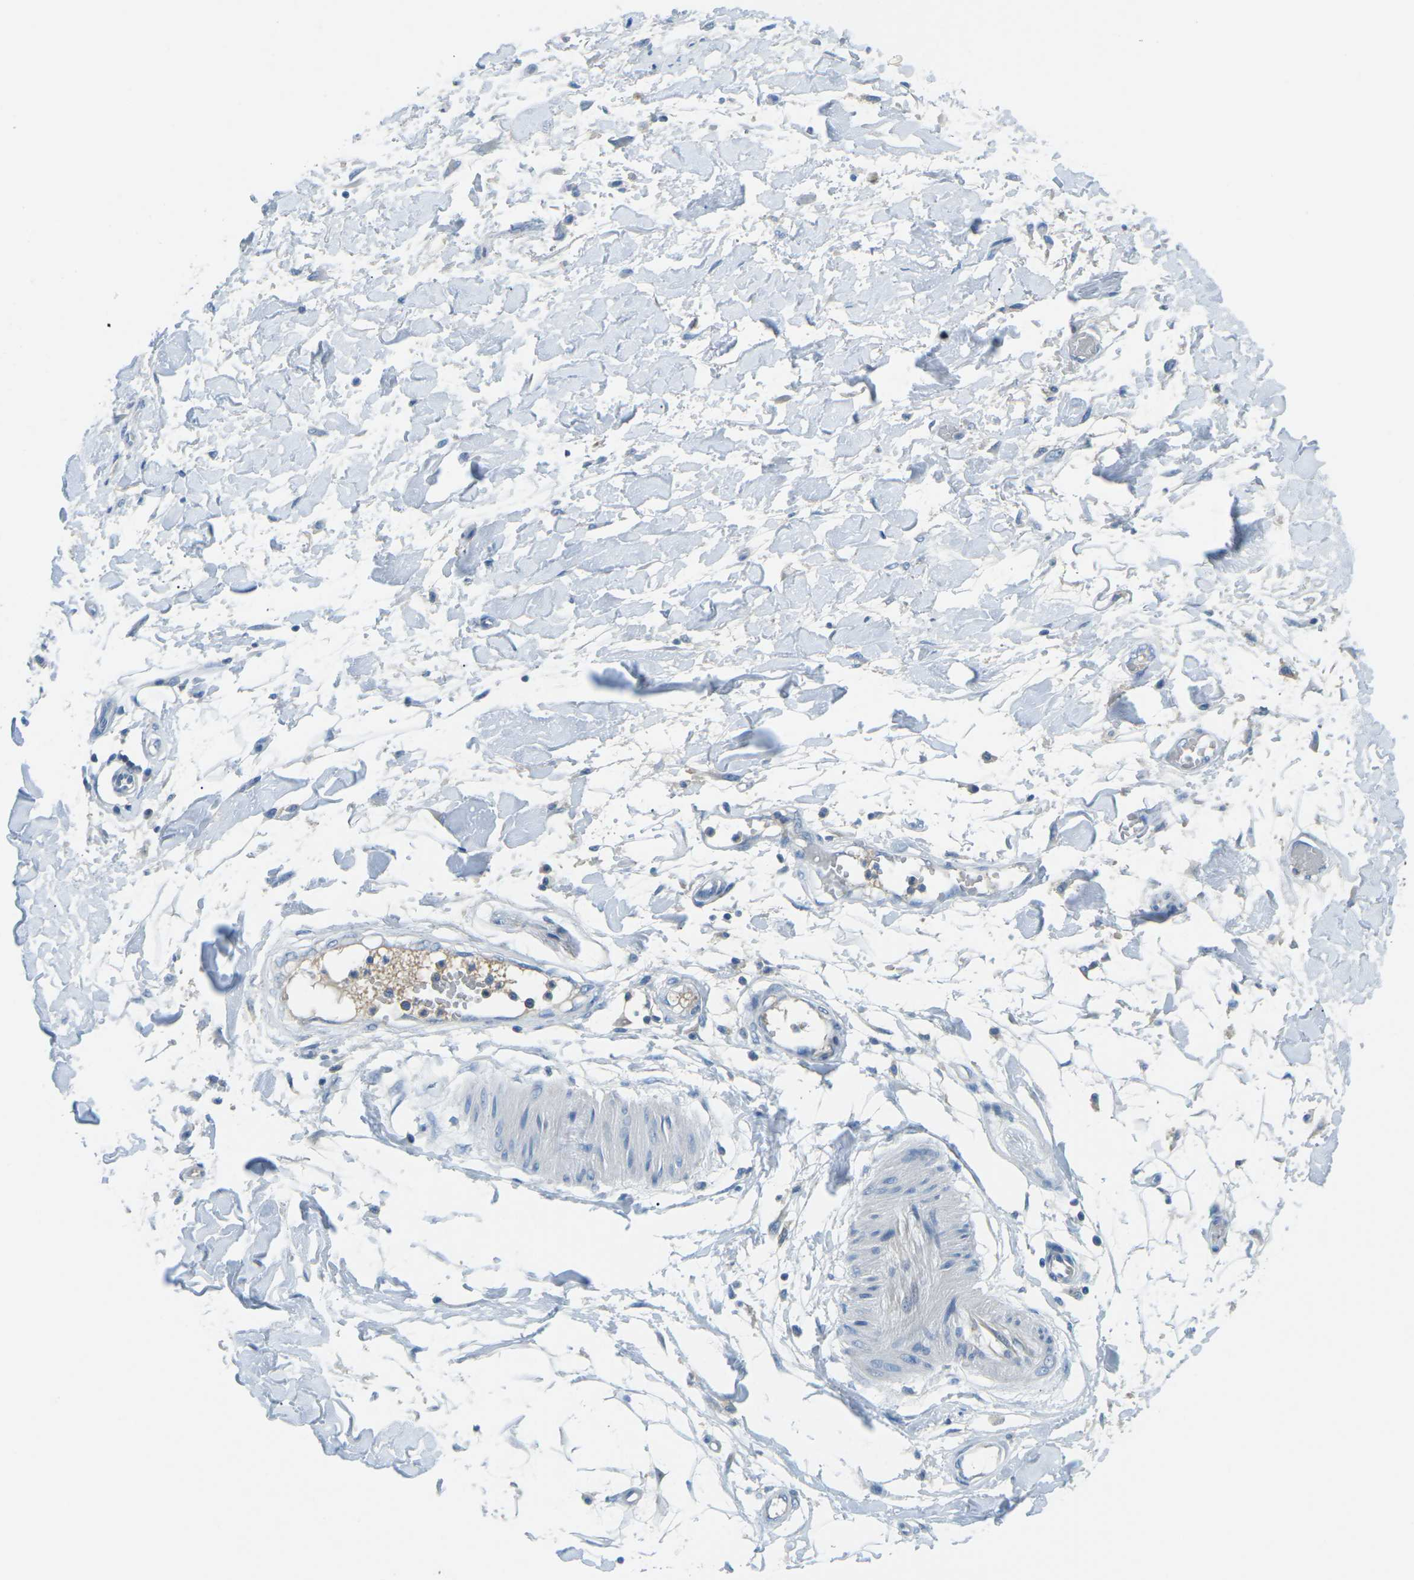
{"staining": {"intensity": "negative", "quantity": "none", "location": "none"}, "tissue": "adipose tissue", "cell_type": "Adipocytes", "image_type": "normal", "snomed": [{"axis": "morphology", "description": "Normal tissue, NOS"}, {"axis": "morphology", "description": "Squamous cell carcinoma, NOS"}, {"axis": "topography", "description": "Skin"}, {"axis": "topography", "description": "Peripheral nerve tissue"}], "caption": "Immunohistochemistry of unremarkable human adipose tissue demonstrates no expression in adipocytes.", "gene": "CD47", "patient": {"sex": "male", "age": 83}}